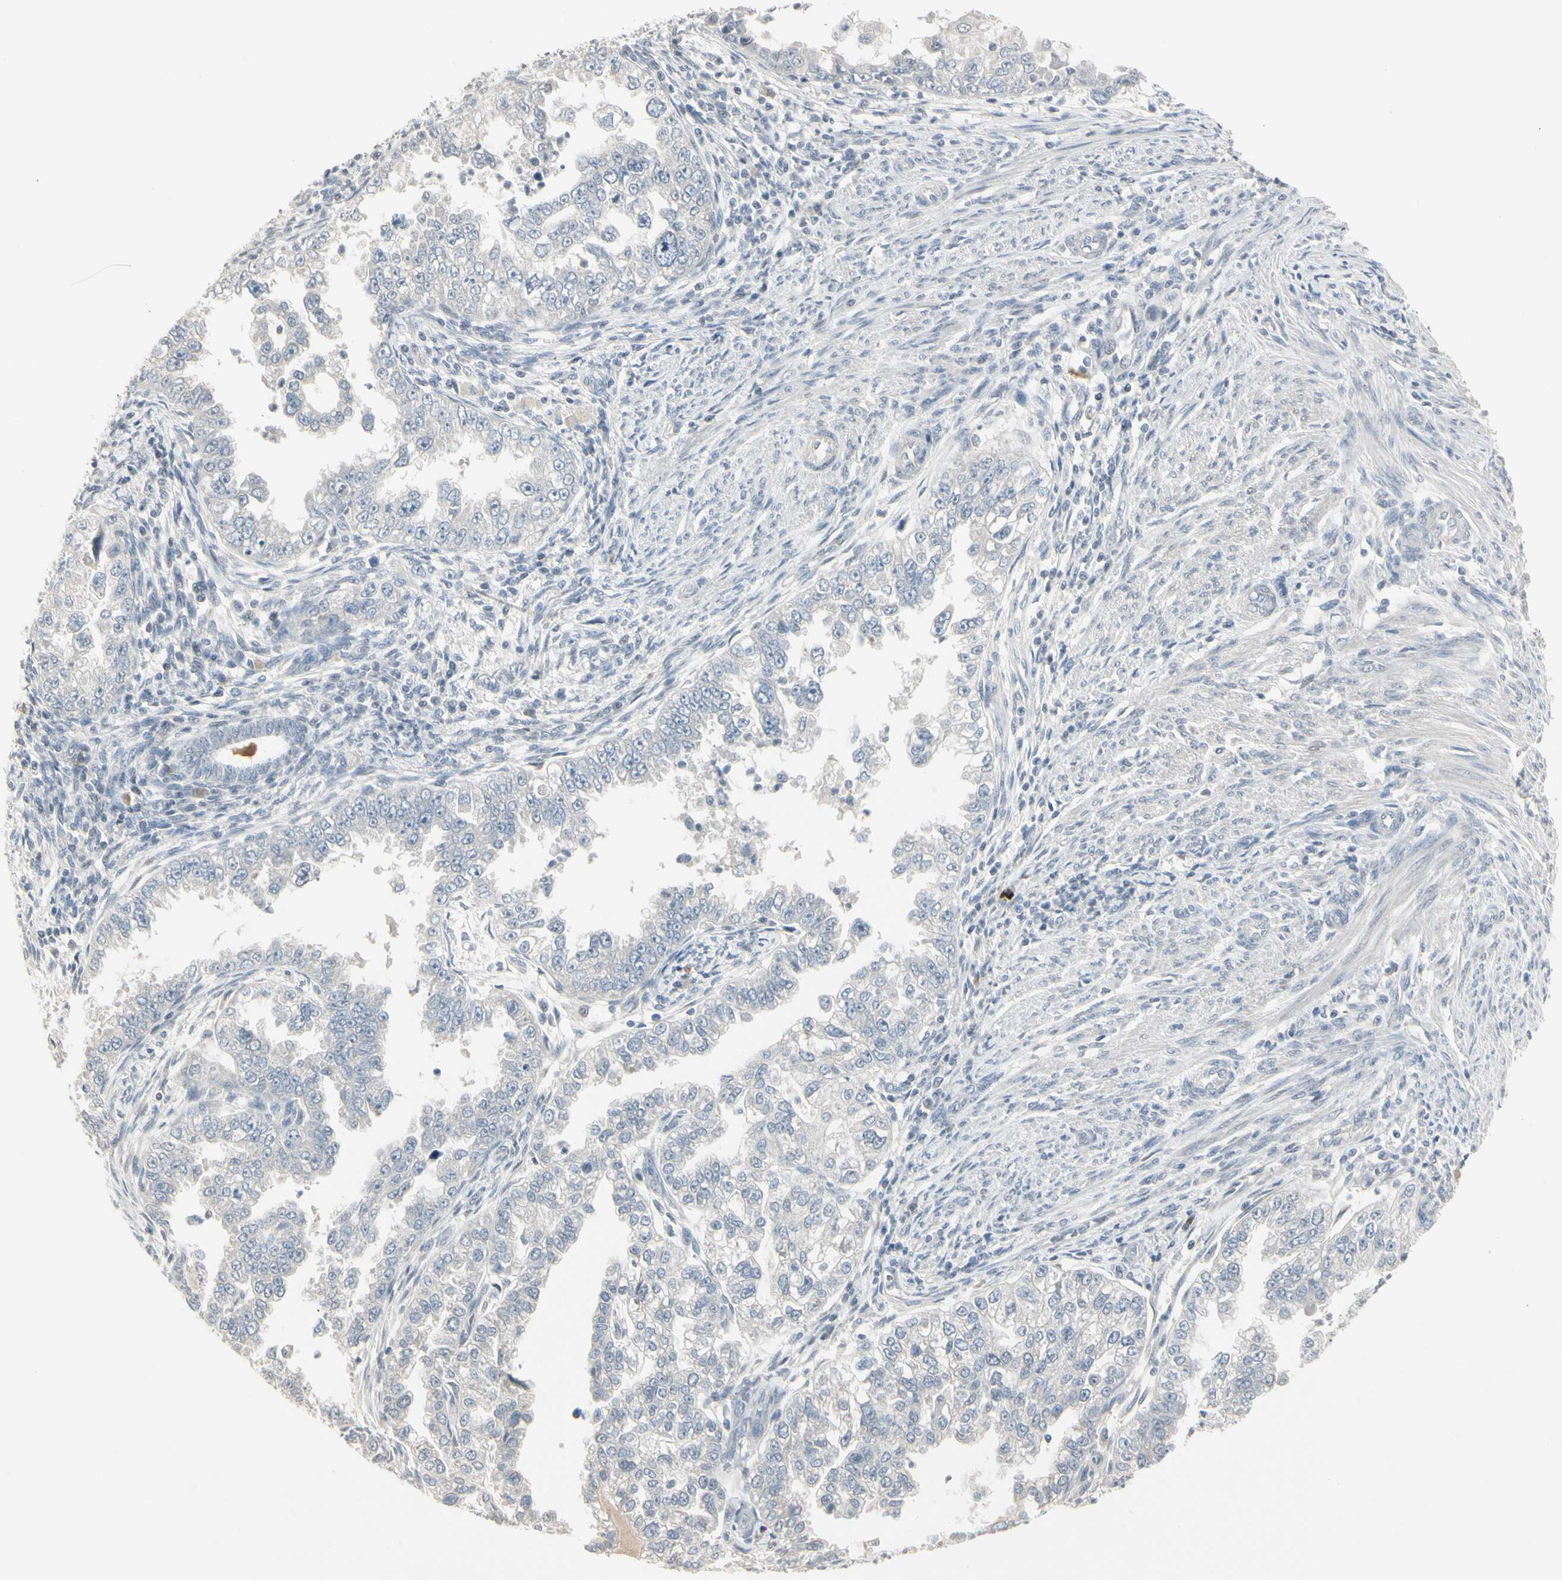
{"staining": {"intensity": "negative", "quantity": "none", "location": "none"}, "tissue": "endometrial cancer", "cell_type": "Tumor cells", "image_type": "cancer", "snomed": [{"axis": "morphology", "description": "Adenocarcinoma, NOS"}, {"axis": "topography", "description": "Endometrium"}], "caption": "The IHC micrograph has no significant staining in tumor cells of endometrial adenocarcinoma tissue.", "gene": "DMPK", "patient": {"sex": "female", "age": 85}}